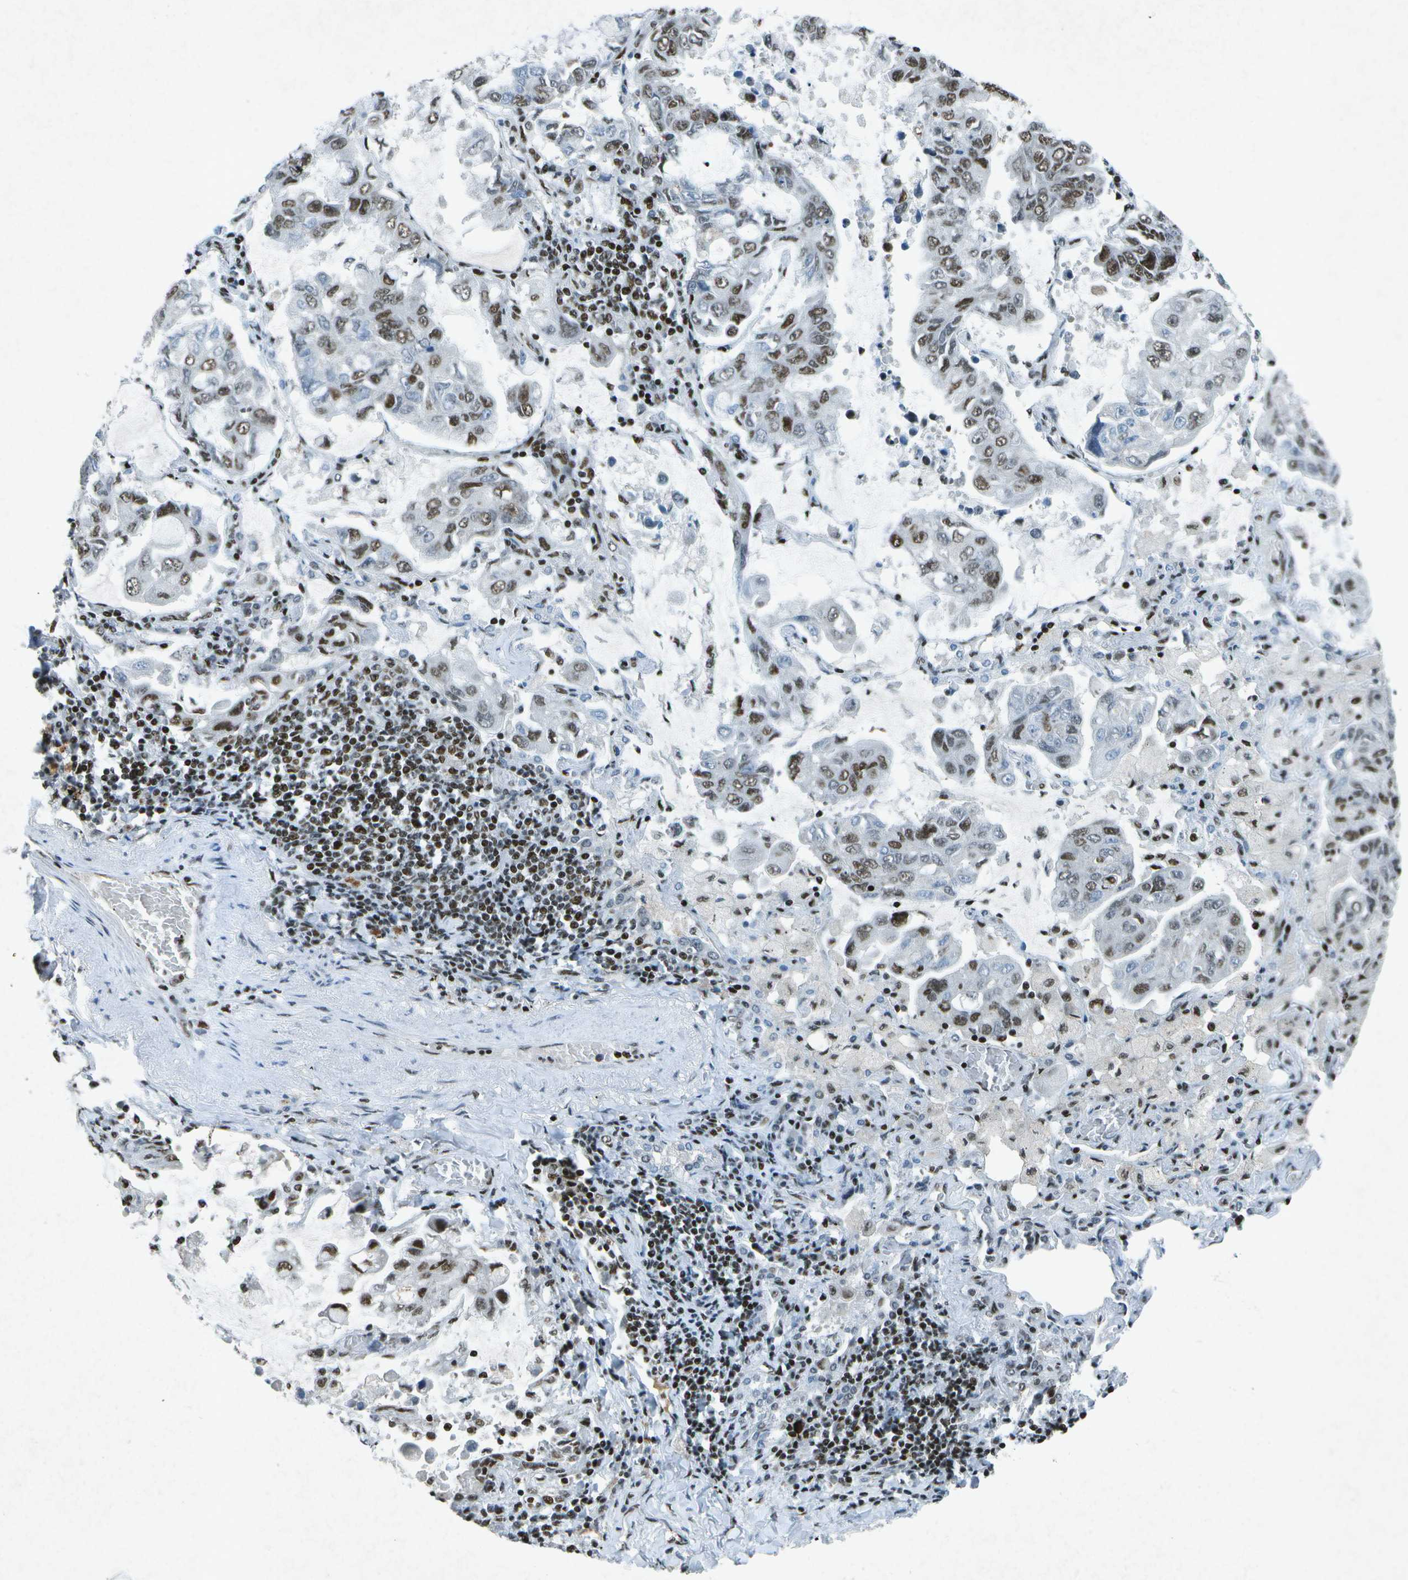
{"staining": {"intensity": "moderate", "quantity": "25%-75%", "location": "nuclear"}, "tissue": "lung cancer", "cell_type": "Tumor cells", "image_type": "cancer", "snomed": [{"axis": "morphology", "description": "Adenocarcinoma, NOS"}, {"axis": "topography", "description": "Lung"}], "caption": "Immunohistochemical staining of lung cancer displays medium levels of moderate nuclear positivity in about 25%-75% of tumor cells. Ihc stains the protein in brown and the nuclei are stained blue.", "gene": "MTA2", "patient": {"sex": "male", "age": 64}}